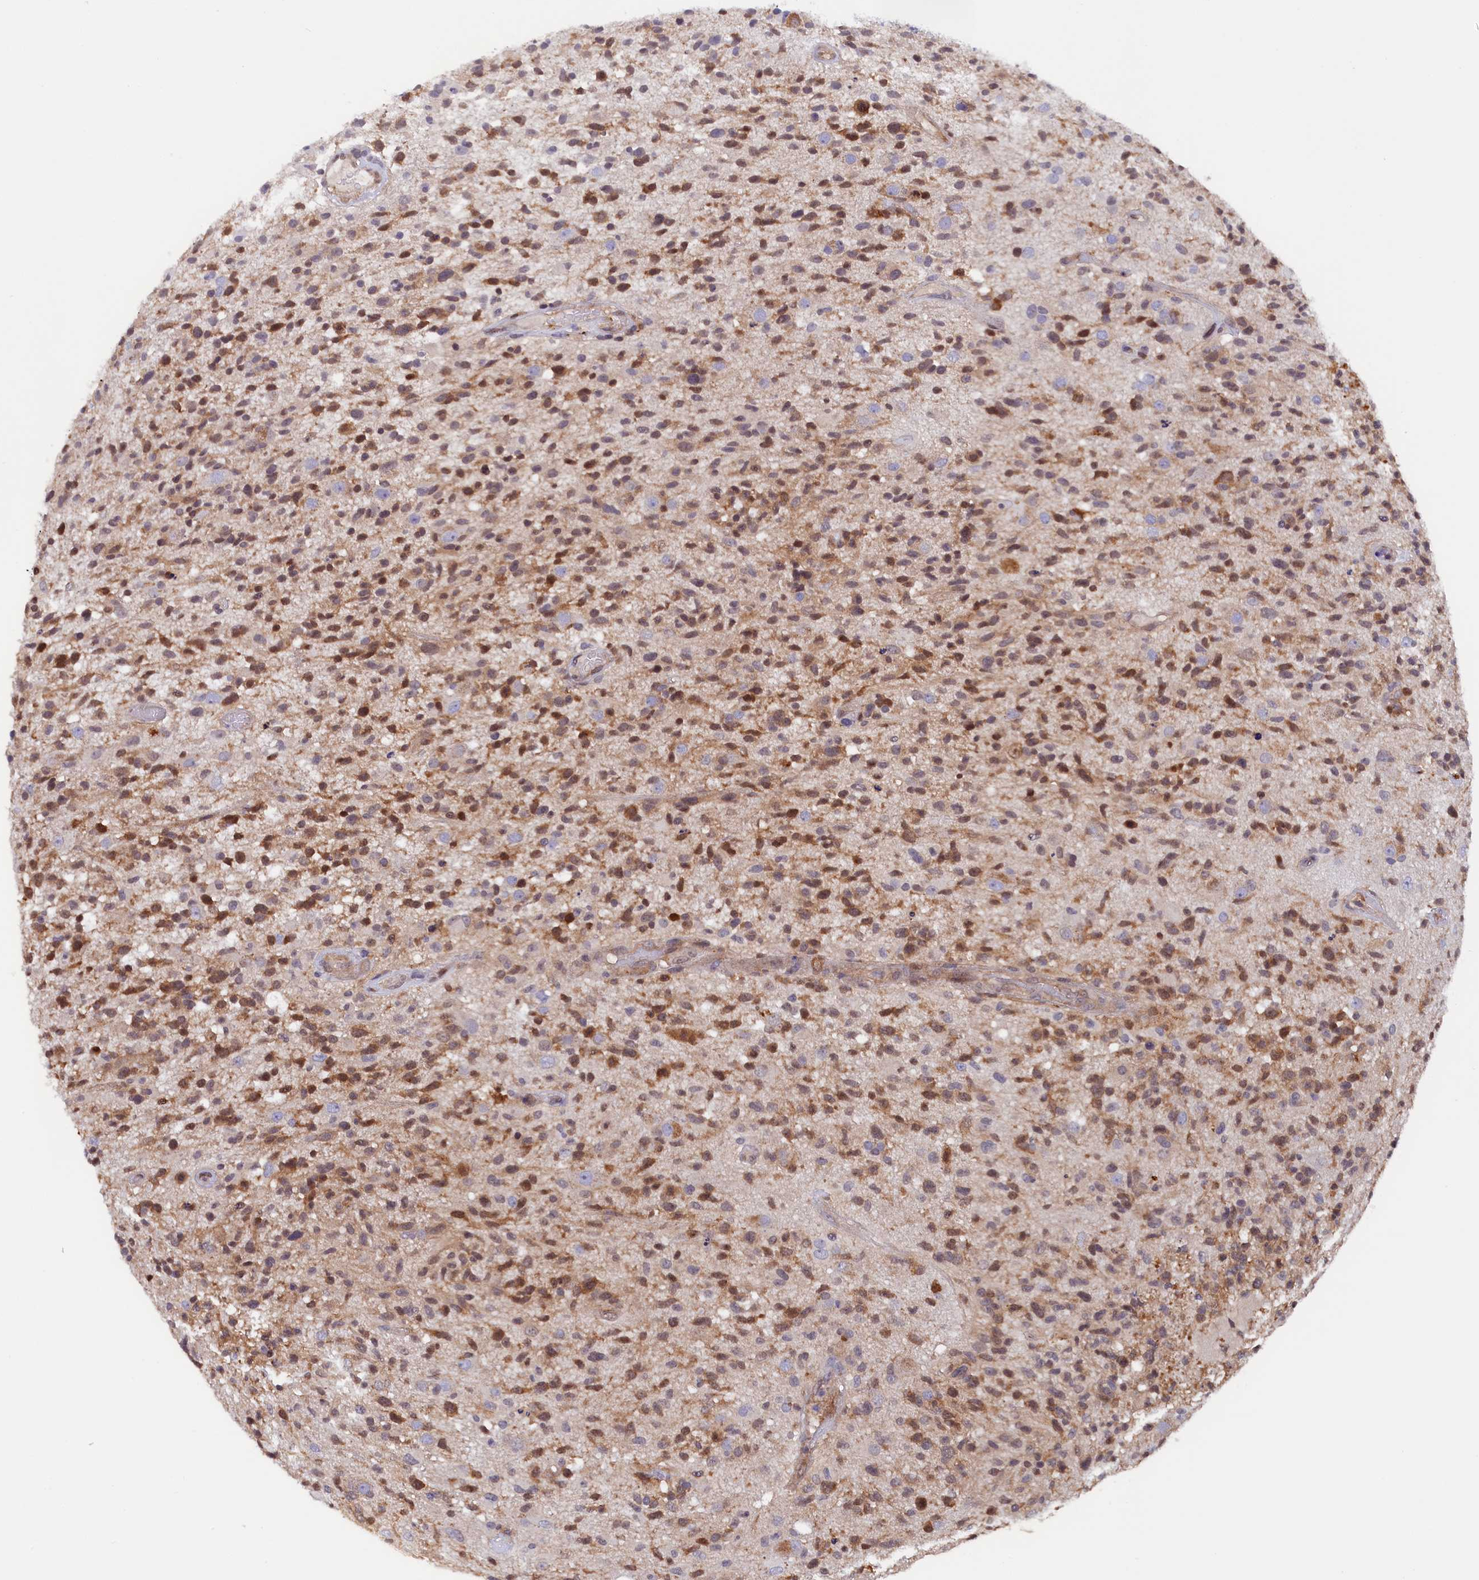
{"staining": {"intensity": "moderate", "quantity": ">75%", "location": "cytoplasmic/membranous,nuclear"}, "tissue": "glioma", "cell_type": "Tumor cells", "image_type": "cancer", "snomed": [{"axis": "morphology", "description": "Glioma, malignant, High grade"}, {"axis": "morphology", "description": "Glioblastoma, NOS"}, {"axis": "topography", "description": "Brain"}], "caption": "Tumor cells exhibit moderate cytoplasmic/membranous and nuclear positivity in about >75% of cells in glioma.", "gene": "JPT2", "patient": {"sex": "male", "age": 60}}